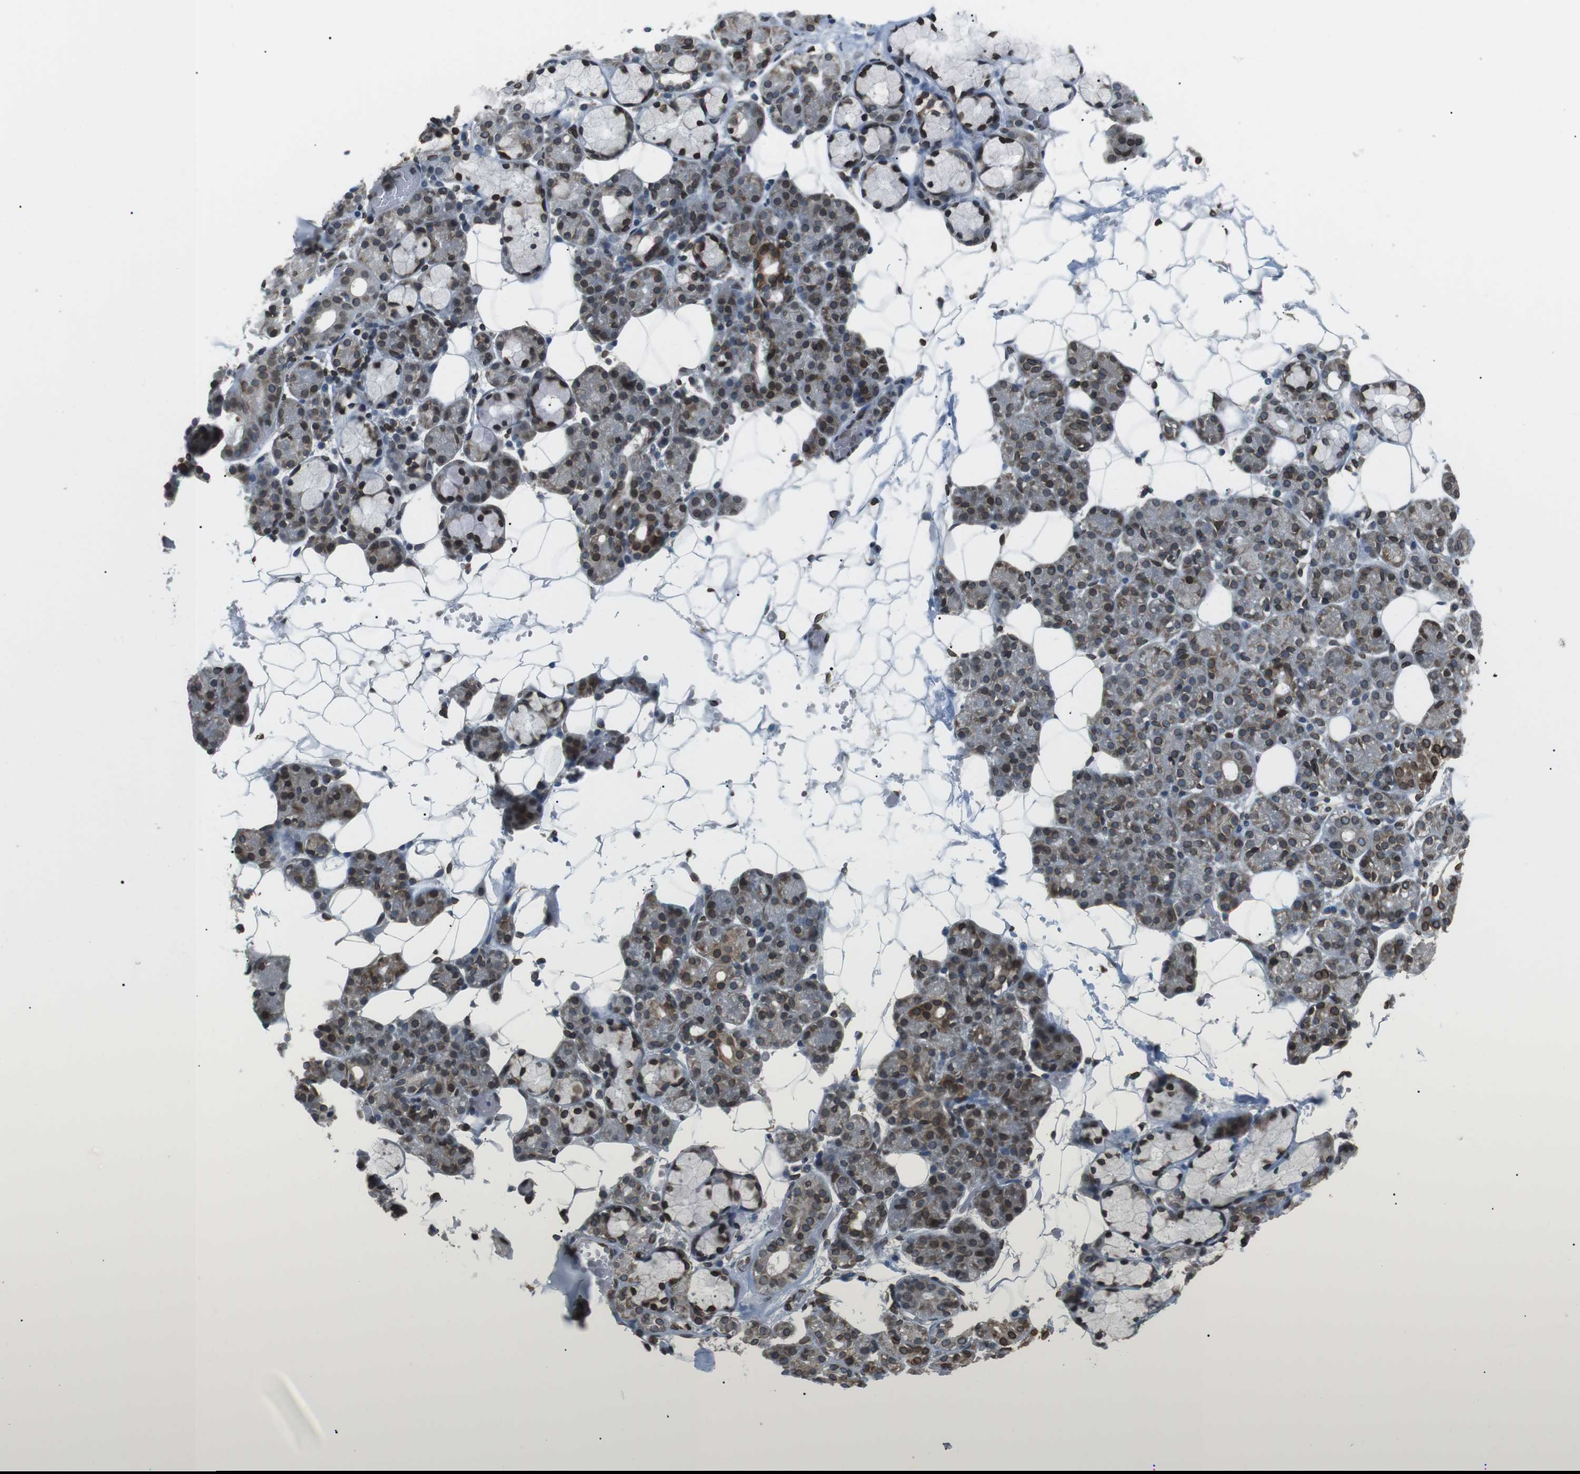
{"staining": {"intensity": "moderate", "quantity": "25%-75%", "location": "cytoplasmic/membranous,nuclear"}, "tissue": "salivary gland", "cell_type": "Glandular cells", "image_type": "normal", "snomed": [{"axis": "morphology", "description": "Normal tissue, NOS"}, {"axis": "topography", "description": "Salivary gland"}], "caption": "The immunohistochemical stain shows moderate cytoplasmic/membranous,nuclear staining in glandular cells of normal salivary gland. The protein is shown in brown color, while the nuclei are stained blue.", "gene": "TMX4", "patient": {"sex": "male", "age": 63}}